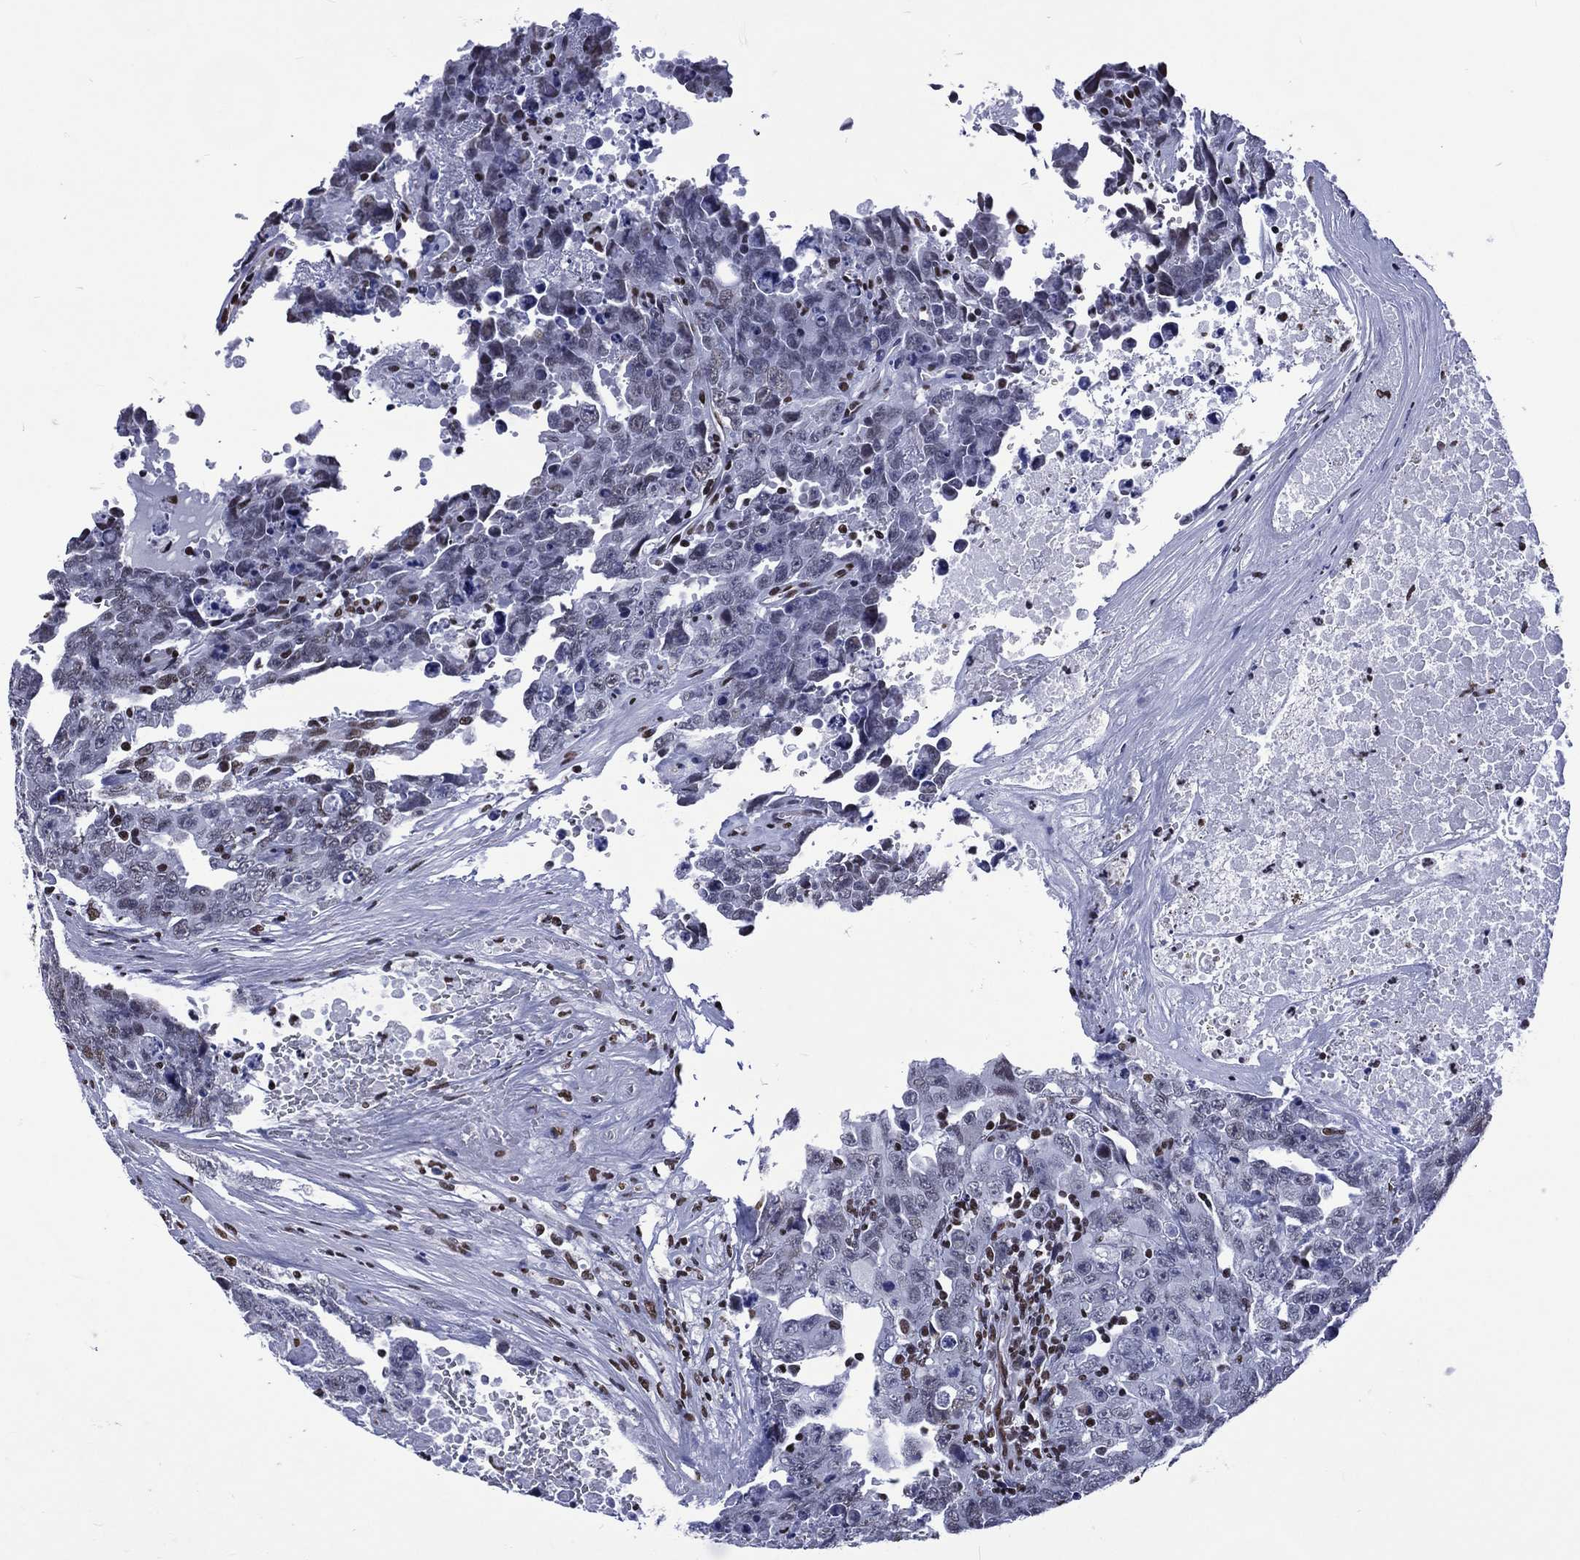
{"staining": {"intensity": "weak", "quantity": "<25%", "location": "nuclear"}, "tissue": "testis cancer", "cell_type": "Tumor cells", "image_type": "cancer", "snomed": [{"axis": "morphology", "description": "Carcinoma, Embryonal, NOS"}, {"axis": "topography", "description": "Testis"}], "caption": "DAB immunohistochemical staining of human testis cancer reveals no significant expression in tumor cells.", "gene": "RETREG2", "patient": {"sex": "male", "age": 24}}